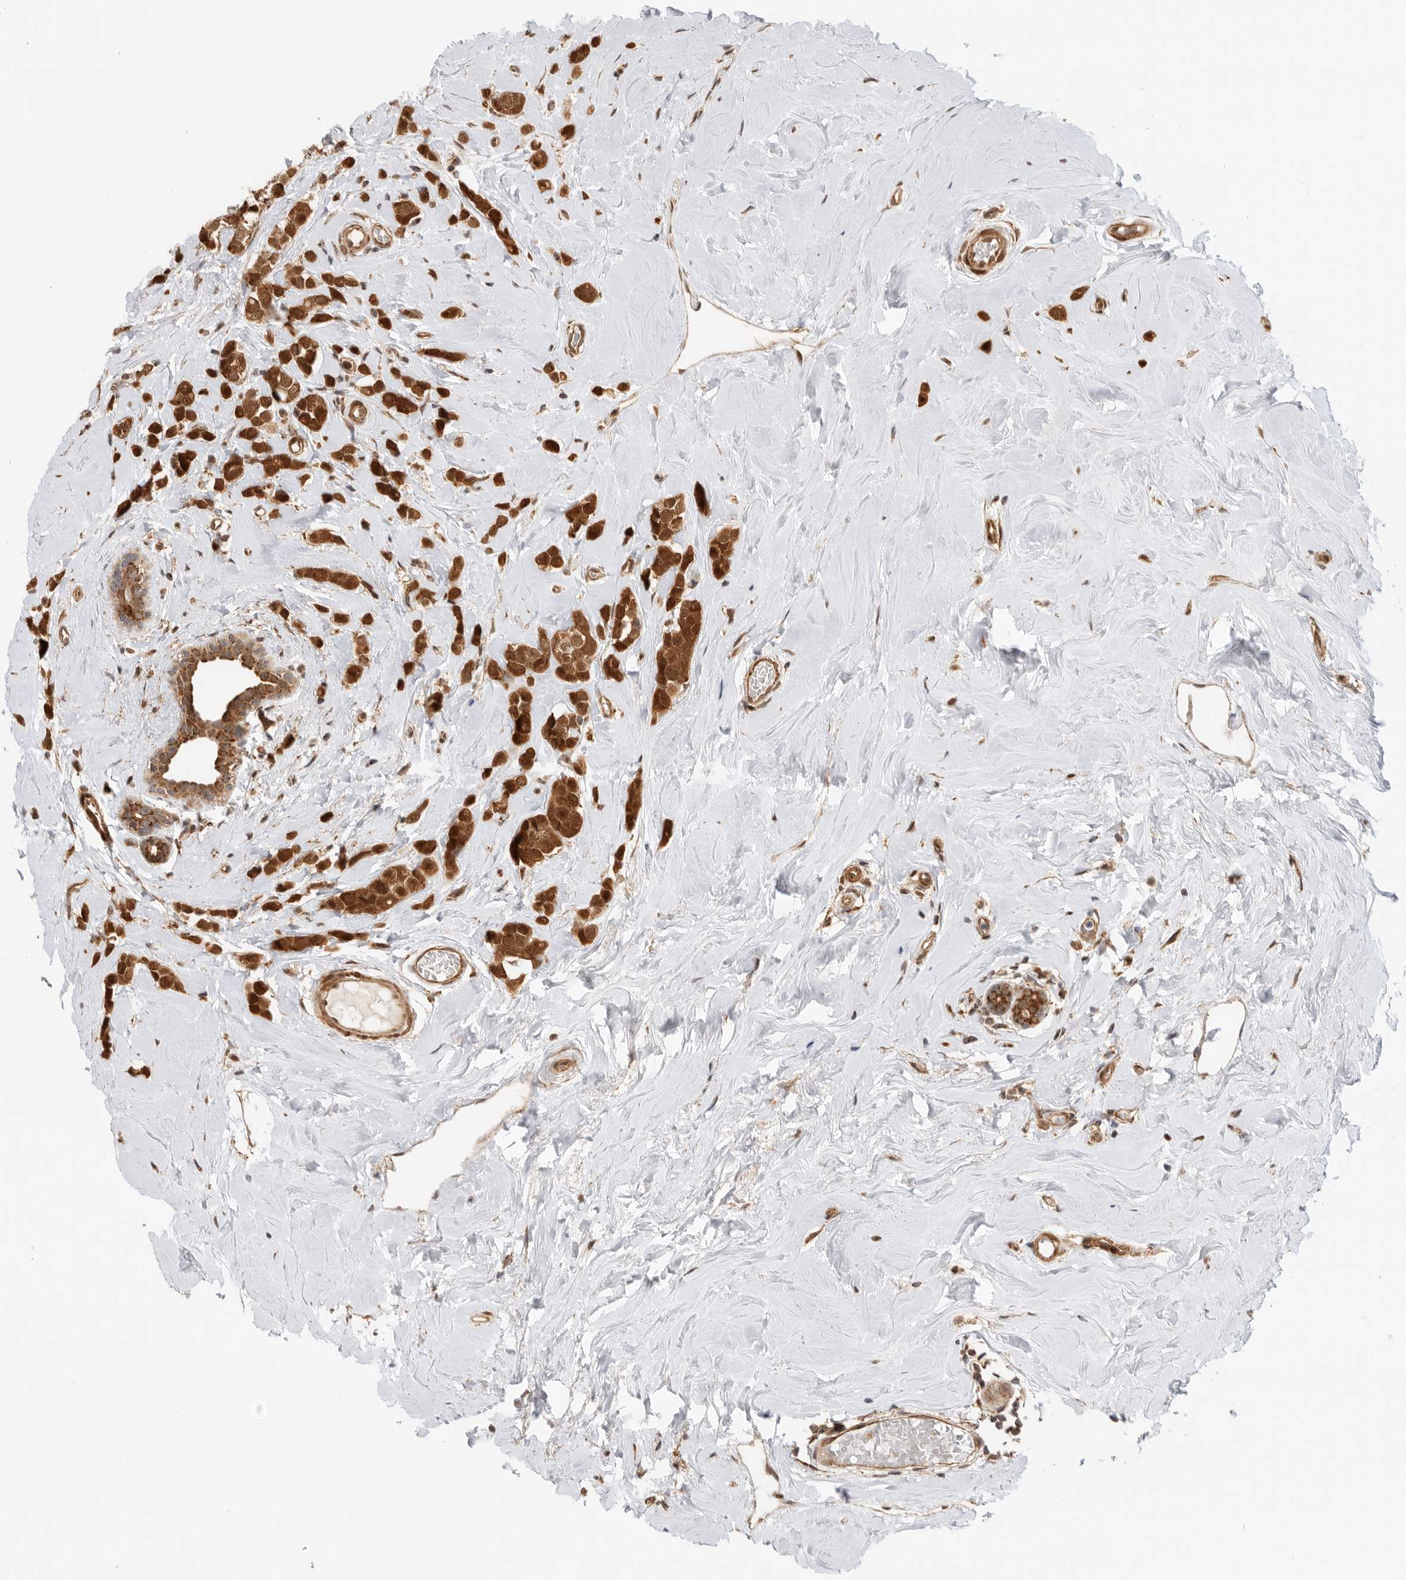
{"staining": {"intensity": "strong", "quantity": ">75%", "location": "cytoplasmic/membranous,nuclear"}, "tissue": "breast cancer", "cell_type": "Tumor cells", "image_type": "cancer", "snomed": [{"axis": "morphology", "description": "Lobular carcinoma"}, {"axis": "topography", "description": "Breast"}], "caption": "IHC micrograph of neoplastic tissue: human lobular carcinoma (breast) stained using immunohistochemistry (IHC) exhibits high levels of strong protein expression localized specifically in the cytoplasmic/membranous and nuclear of tumor cells, appearing as a cytoplasmic/membranous and nuclear brown color.", "gene": "DCAF8", "patient": {"sex": "female", "age": 47}}